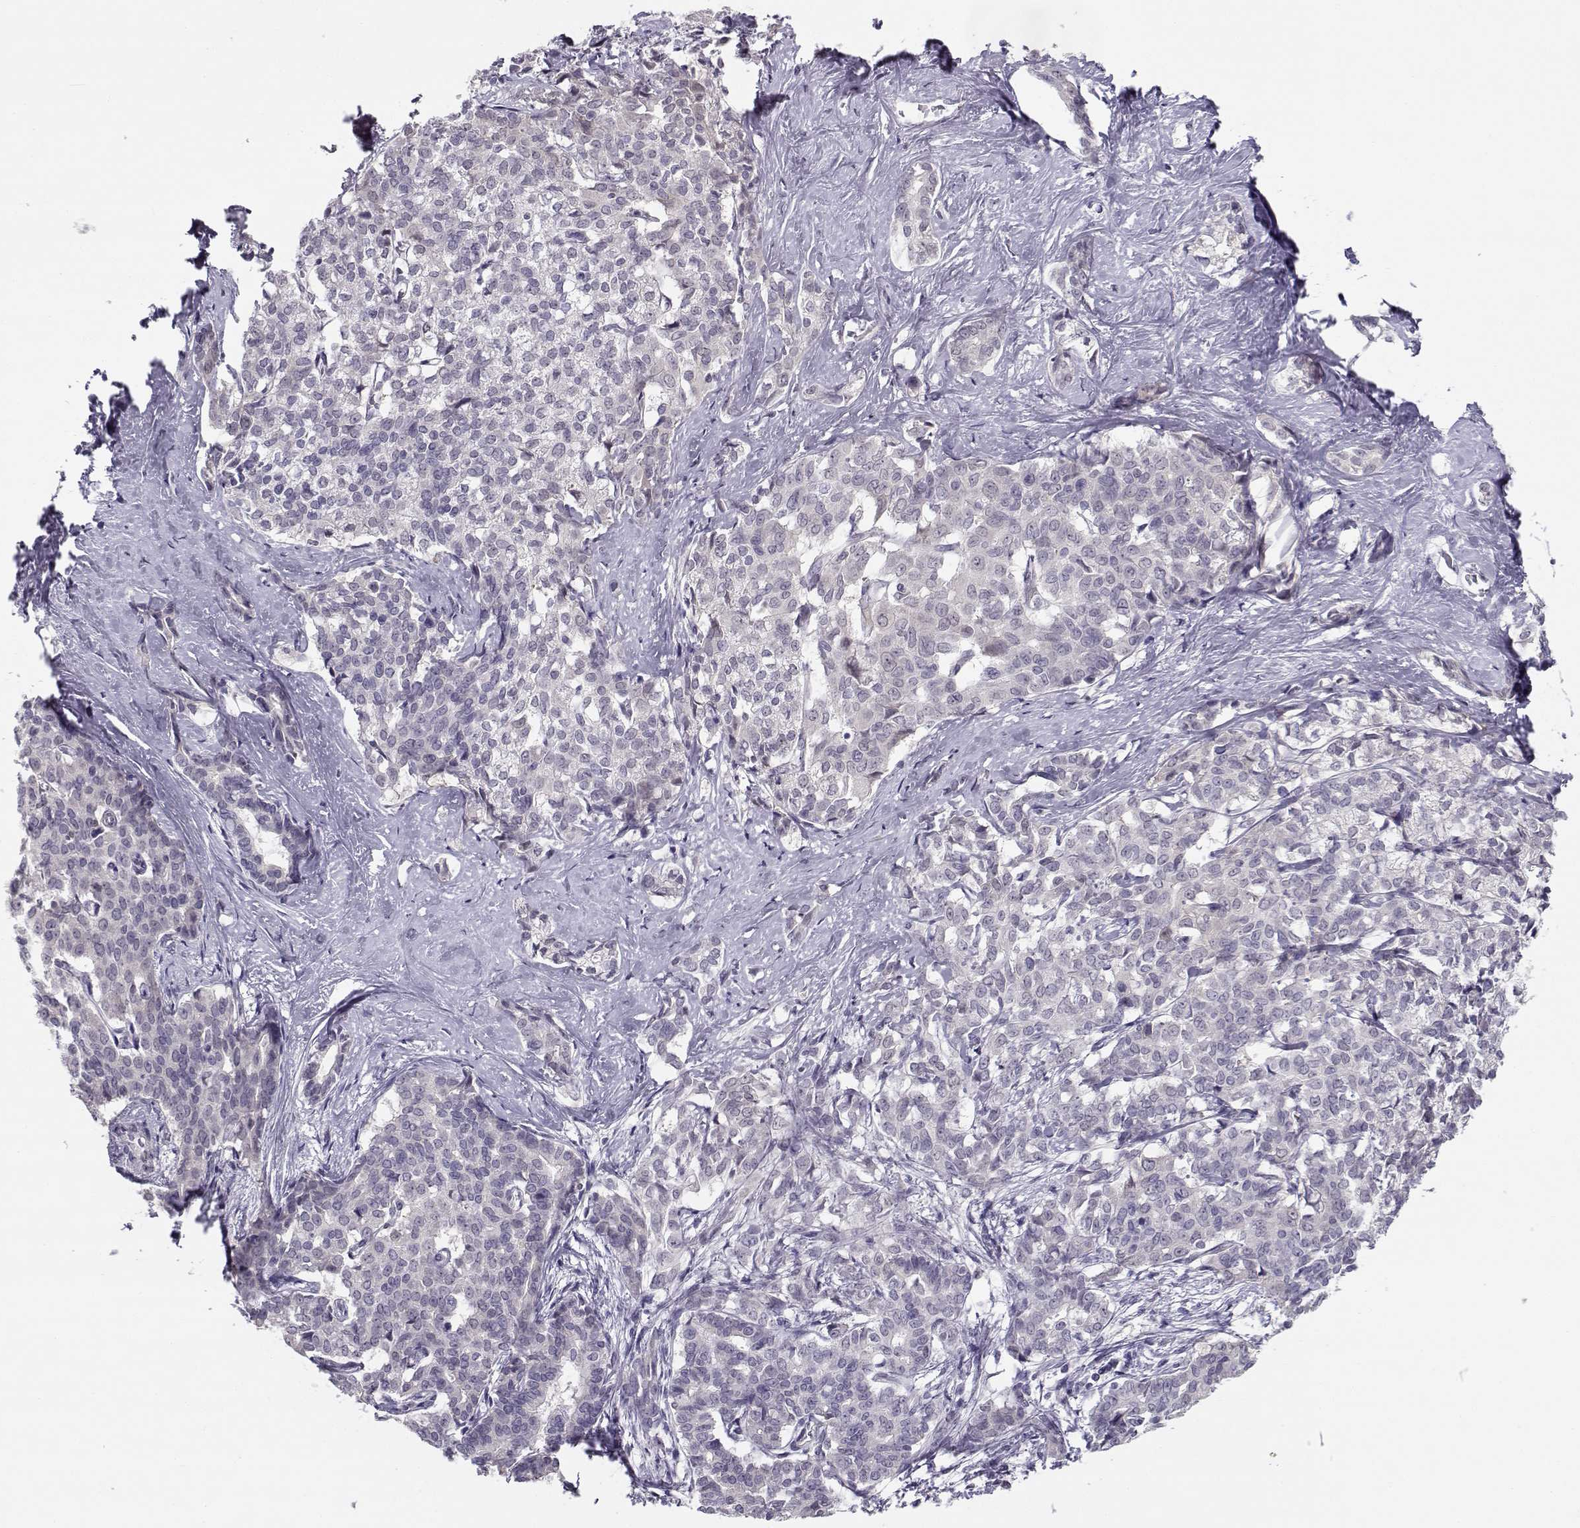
{"staining": {"intensity": "negative", "quantity": "none", "location": "none"}, "tissue": "liver cancer", "cell_type": "Tumor cells", "image_type": "cancer", "snomed": [{"axis": "morphology", "description": "Cholangiocarcinoma"}, {"axis": "topography", "description": "Liver"}], "caption": "IHC of human liver cholangiocarcinoma shows no positivity in tumor cells. The staining was performed using DAB to visualize the protein expression in brown, while the nuclei were stained in blue with hematoxylin (Magnification: 20x).", "gene": "C16orf86", "patient": {"sex": "female", "age": 47}}